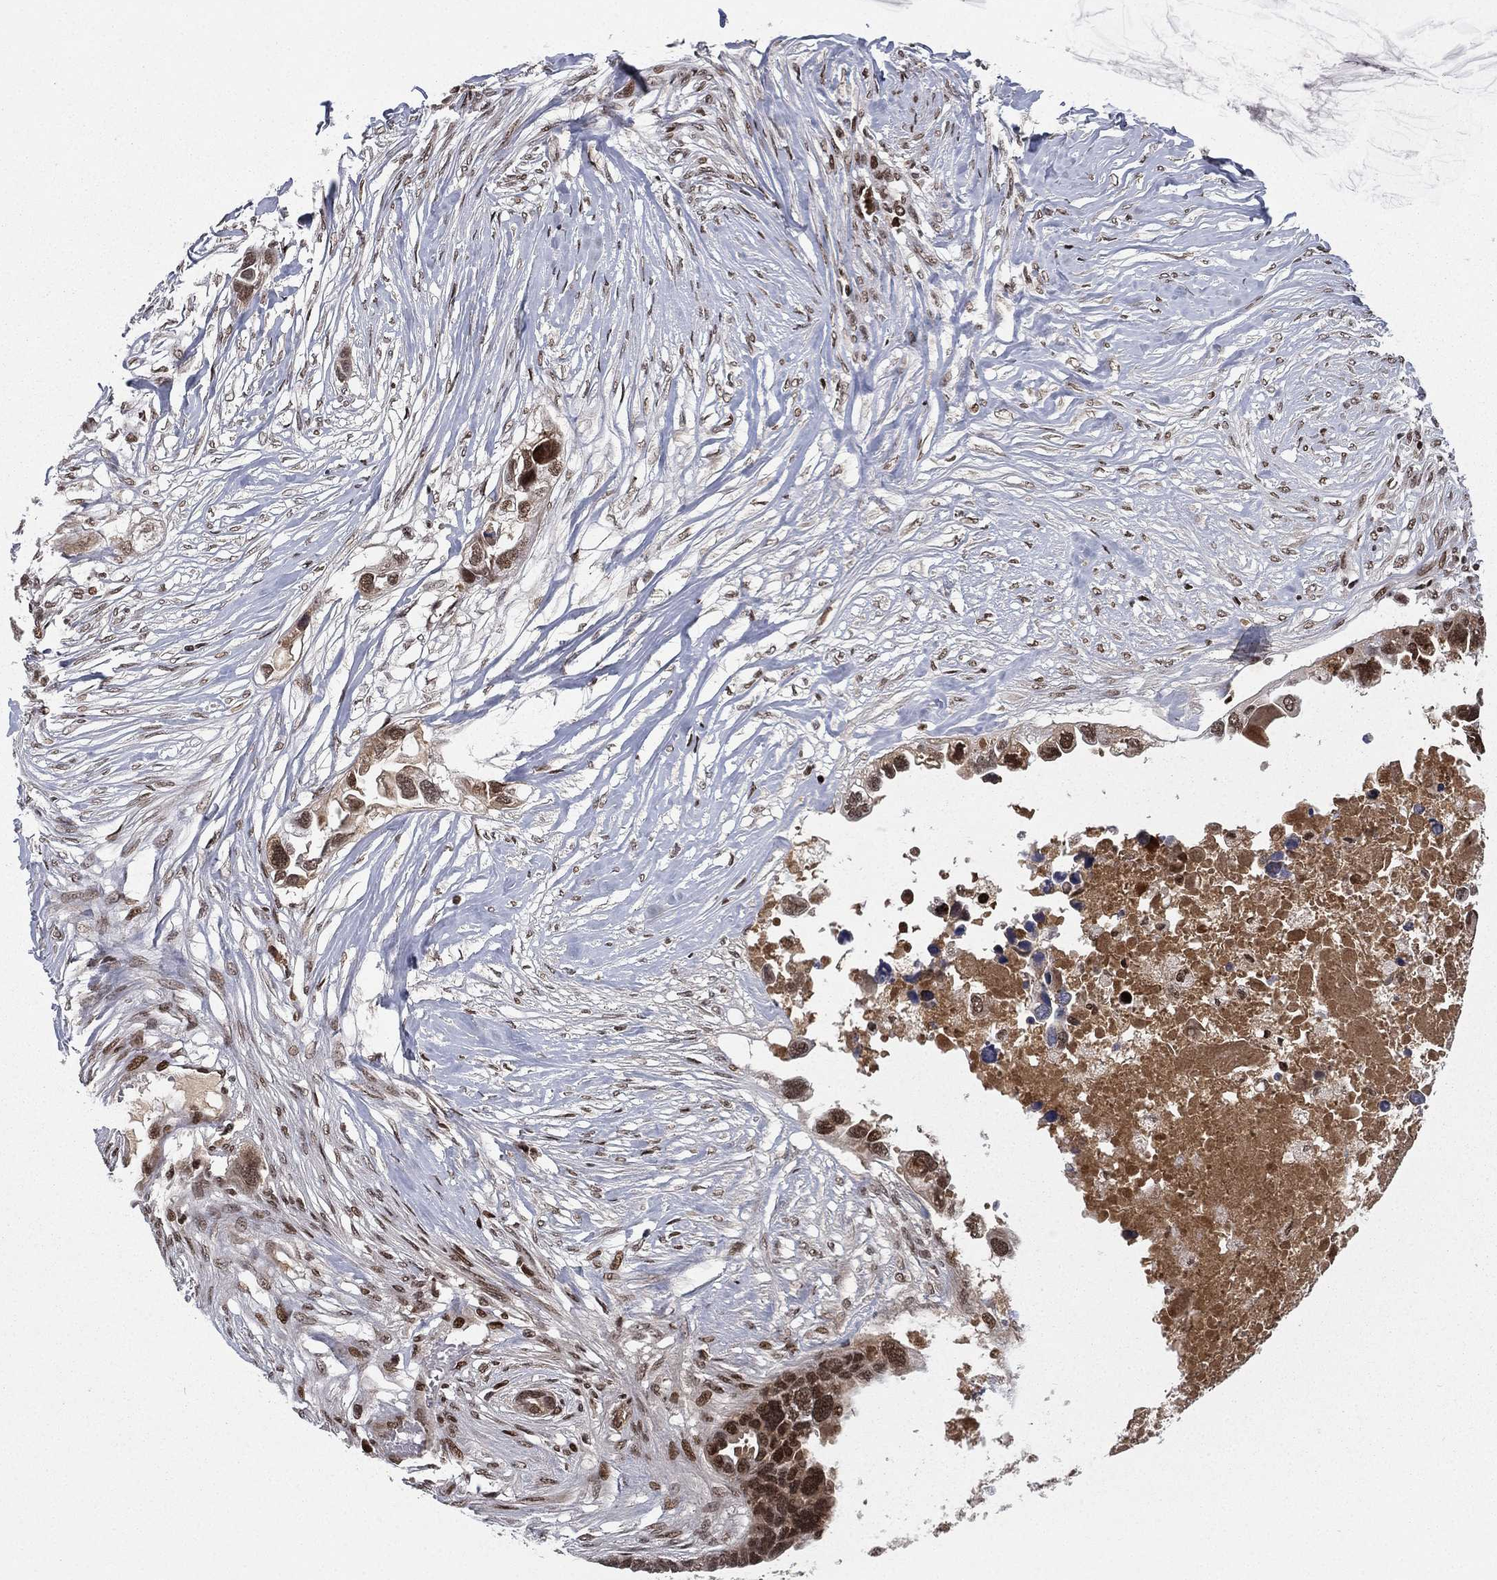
{"staining": {"intensity": "strong", "quantity": ">75%", "location": "nuclear"}, "tissue": "ovarian cancer", "cell_type": "Tumor cells", "image_type": "cancer", "snomed": [{"axis": "morphology", "description": "Cystadenocarcinoma, serous, NOS"}, {"axis": "topography", "description": "Ovary"}], "caption": "IHC (DAB (3,3'-diaminobenzidine)) staining of human ovarian cancer (serous cystadenocarcinoma) exhibits strong nuclear protein expression in approximately >75% of tumor cells.", "gene": "RTF1", "patient": {"sex": "female", "age": 54}}